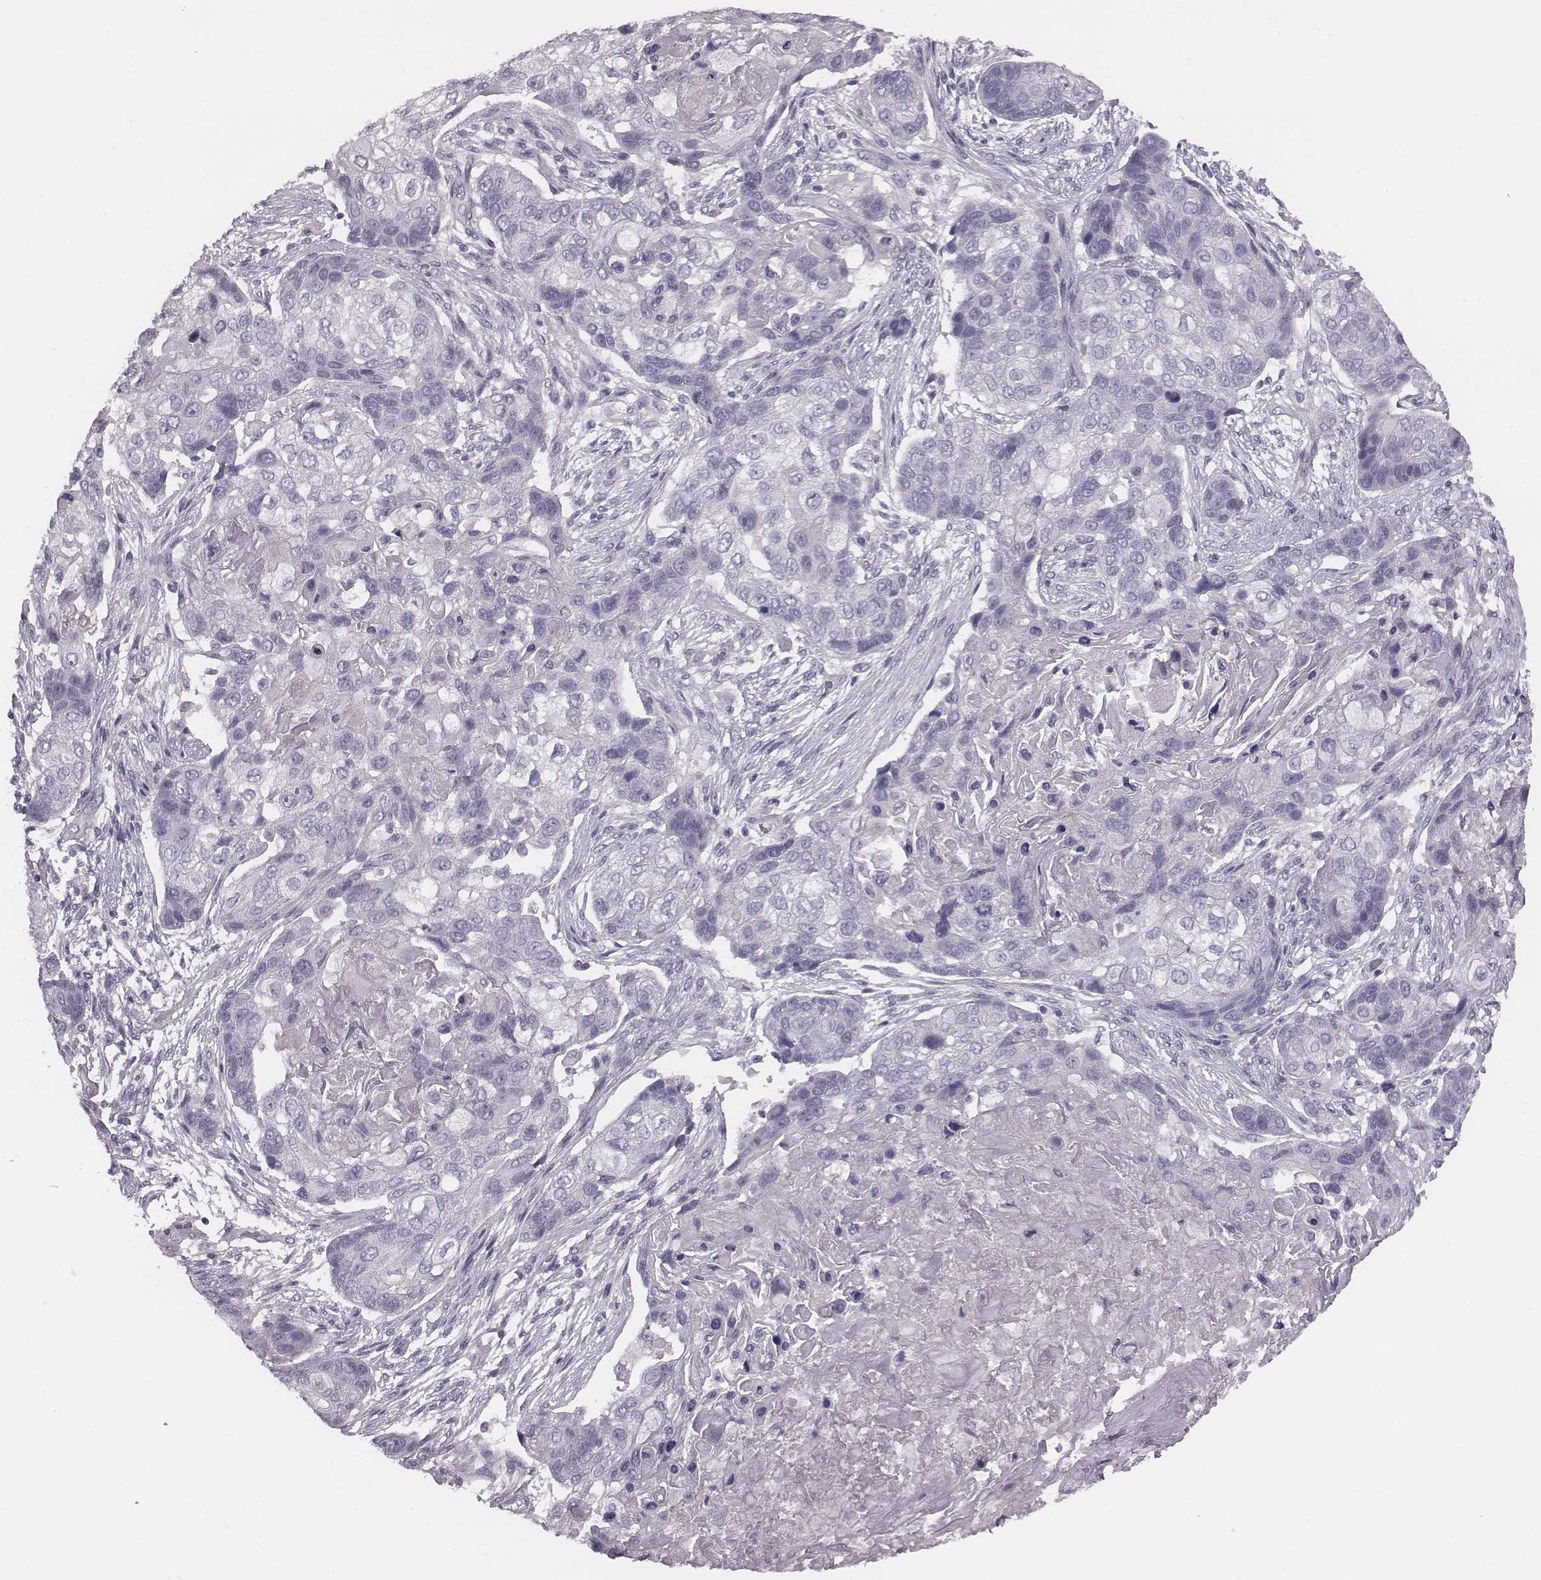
{"staining": {"intensity": "negative", "quantity": "none", "location": "none"}, "tissue": "lung cancer", "cell_type": "Tumor cells", "image_type": "cancer", "snomed": [{"axis": "morphology", "description": "Squamous cell carcinoma, NOS"}, {"axis": "topography", "description": "Lung"}], "caption": "Tumor cells are negative for protein expression in human lung squamous cell carcinoma.", "gene": "PDE8B", "patient": {"sex": "male", "age": 69}}